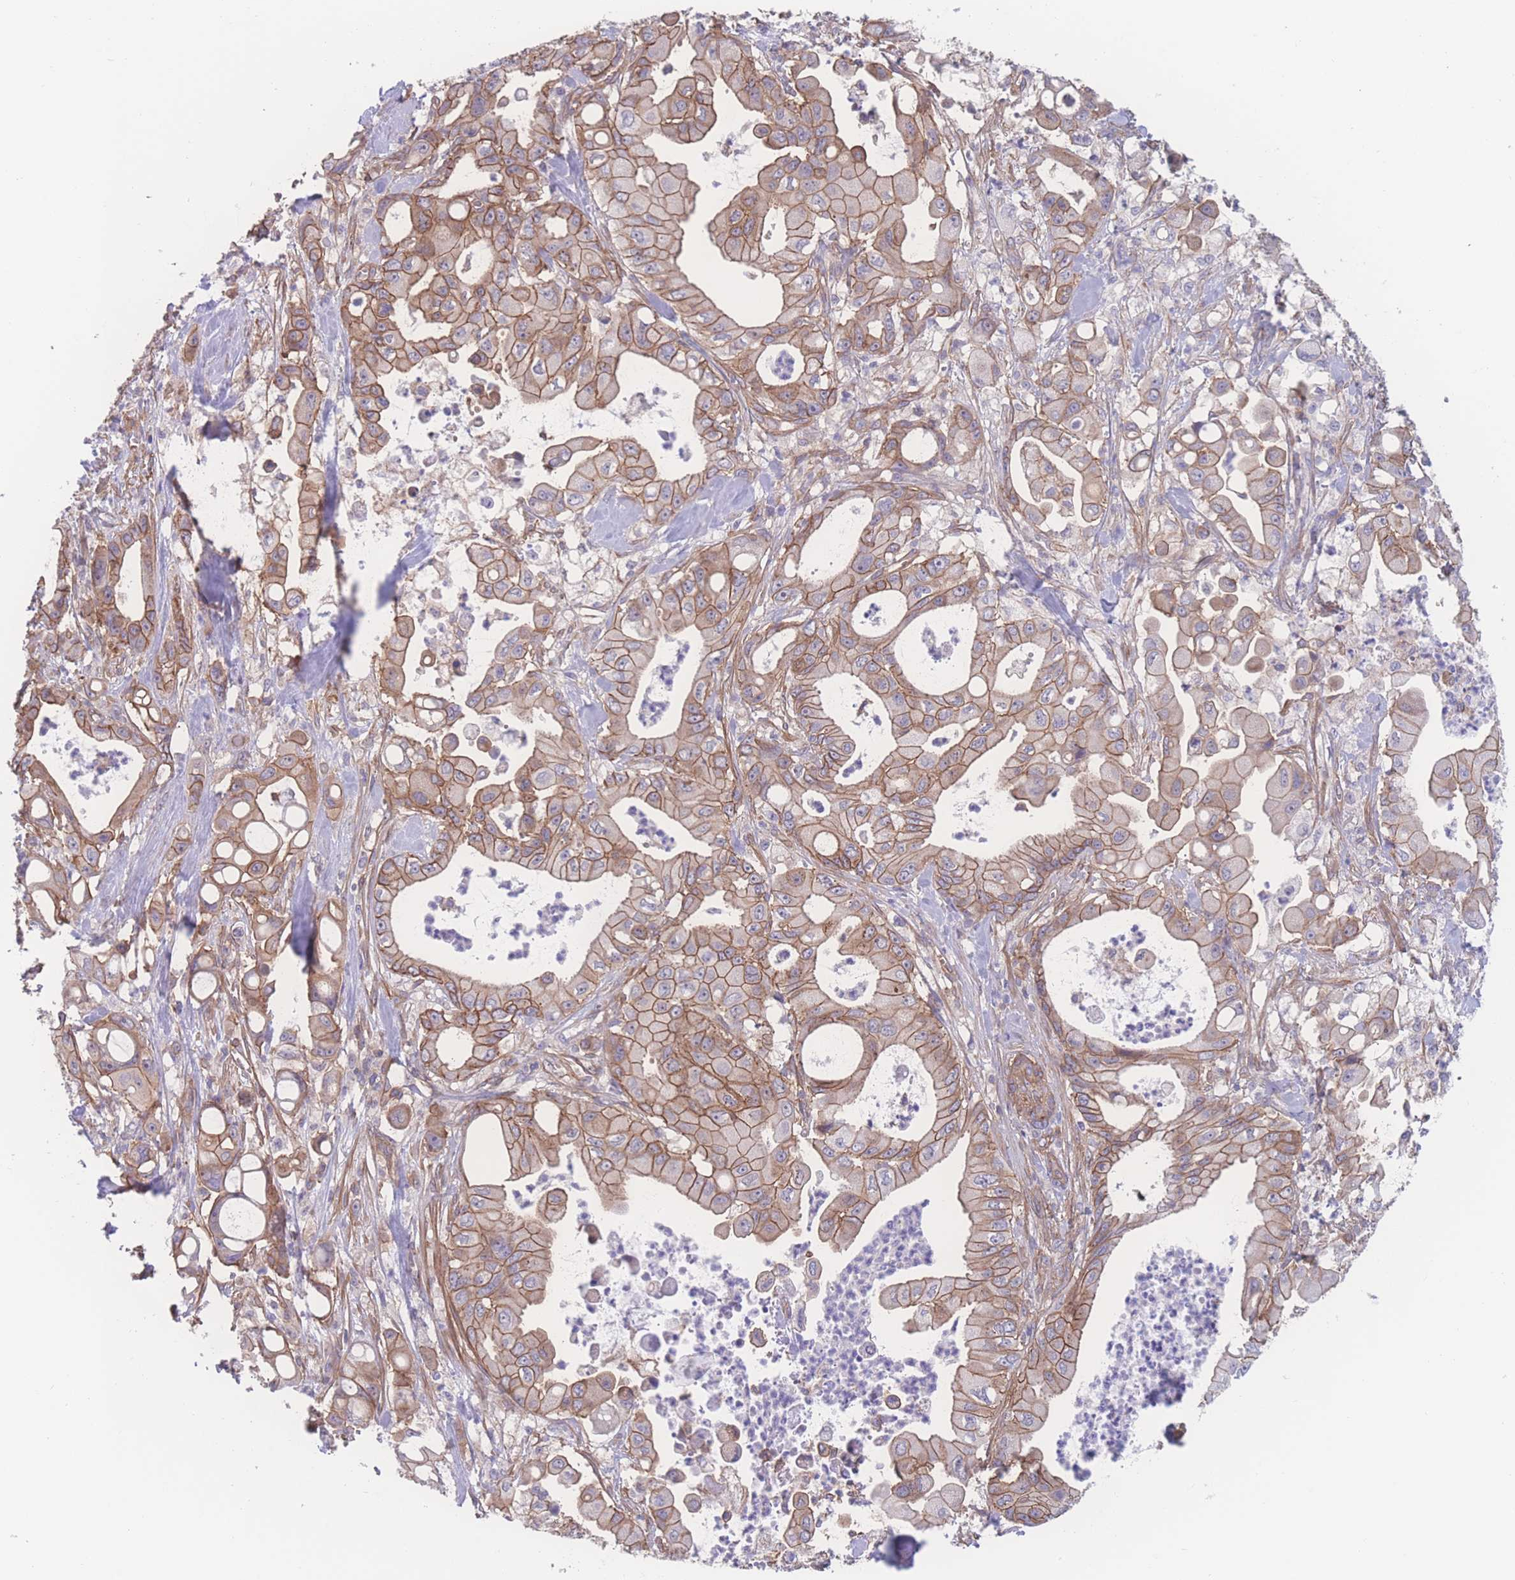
{"staining": {"intensity": "moderate", "quantity": ">75%", "location": "cytoplasmic/membranous"}, "tissue": "pancreatic cancer", "cell_type": "Tumor cells", "image_type": "cancer", "snomed": [{"axis": "morphology", "description": "Adenocarcinoma, NOS"}, {"axis": "topography", "description": "Pancreas"}], "caption": "Protein staining shows moderate cytoplasmic/membranous expression in about >75% of tumor cells in pancreatic cancer.", "gene": "CFAP97", "patient": {"sex": "male", "age": 68}}